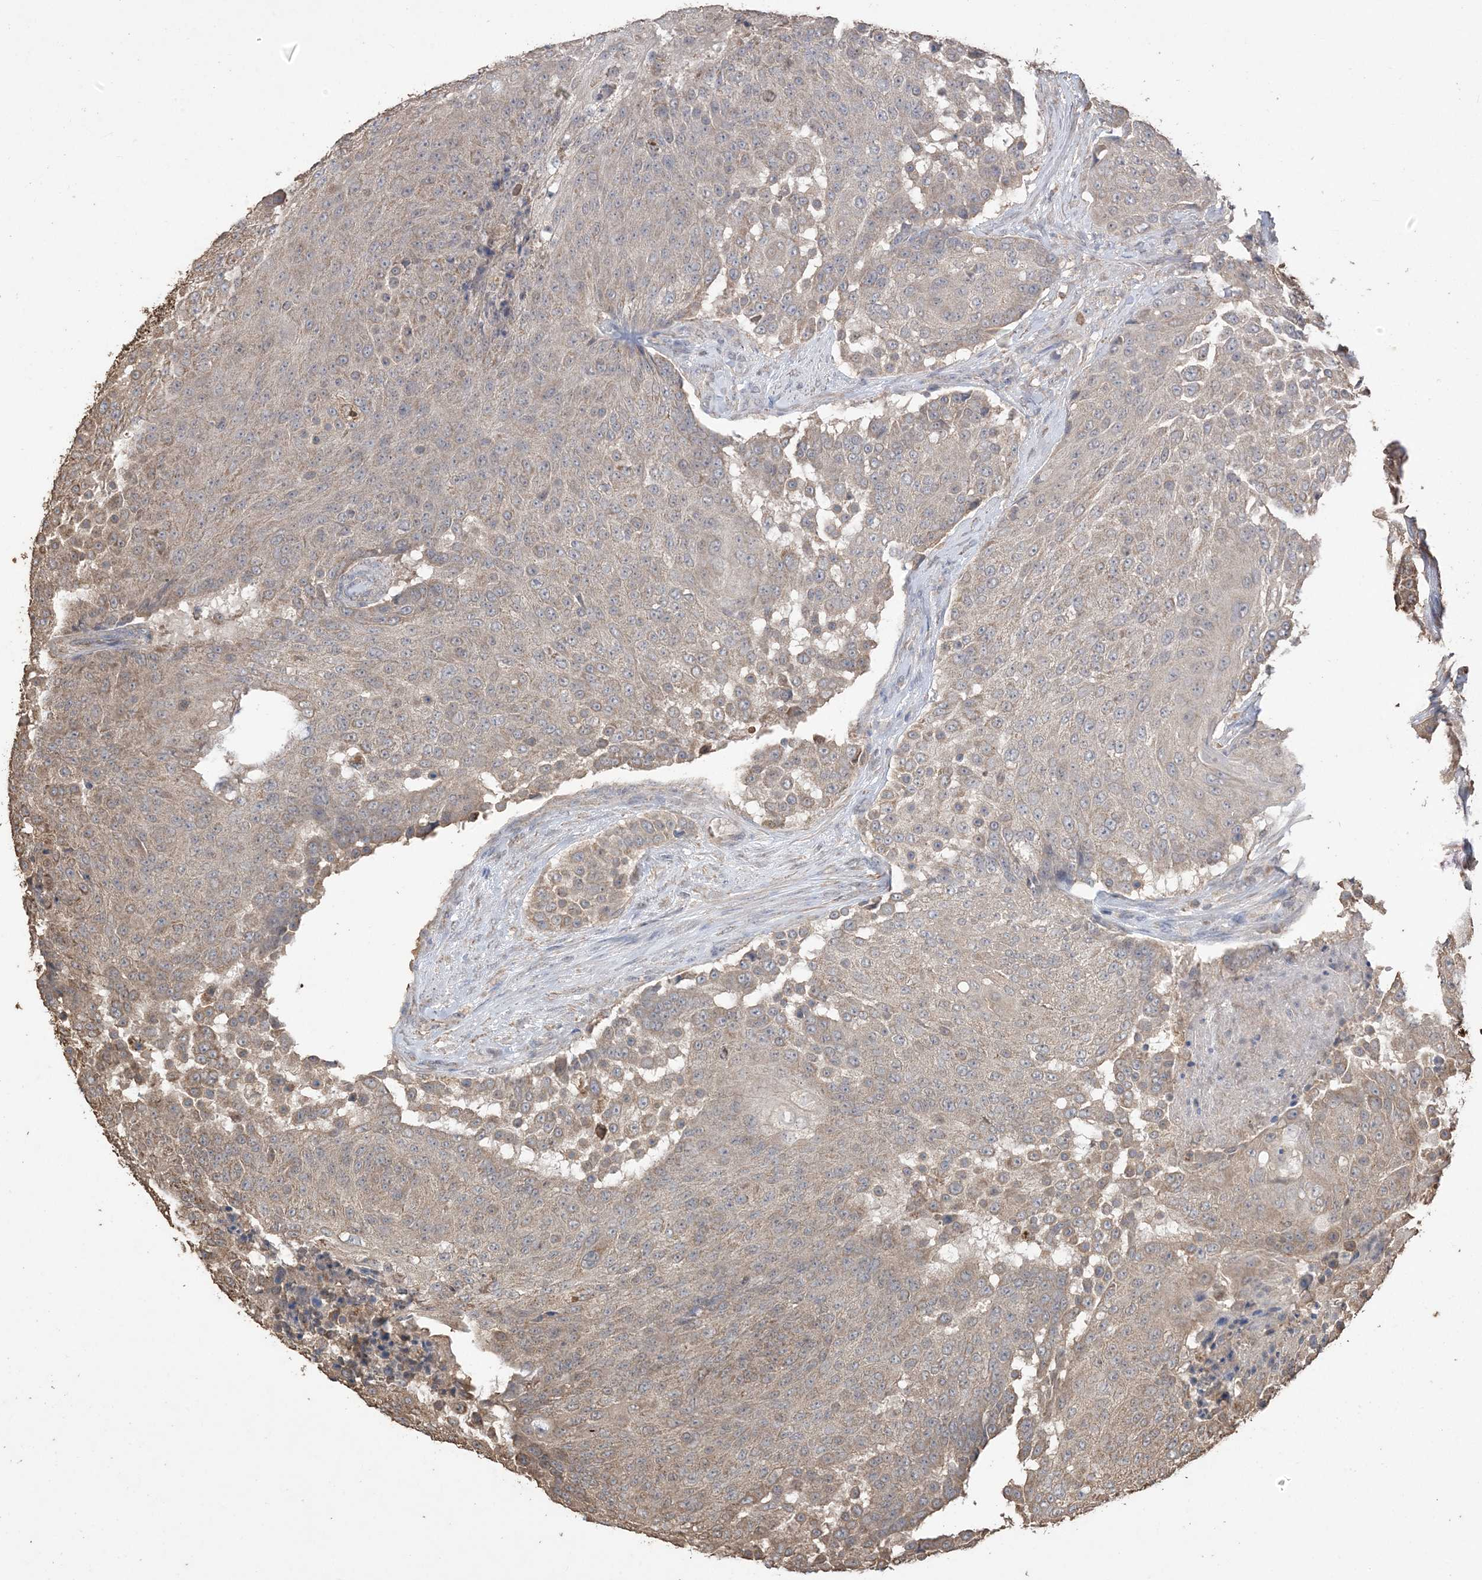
{"staining": {"intensity": "weak", "quantity": "<25%", "location": "cytoplasmic/membranous"}, "tissue": "urothelial cancer", "cell_type": "Tumor cells", "image_type": "cancer", "snomed": [{"axis": "morphology", "description": "Urothelial carcinoma, High grade"}, {"axis": "topography", "description": "Urinary bladder"}], "caption": "An immunohistochemistry histopathology image of high-grade urothelial carcinoma is shown. There is no staining in tumor cells of high-grade urothelial carcinoma.", "gene": "HPS4", "patient": {"sex": "female", "age": 63}}